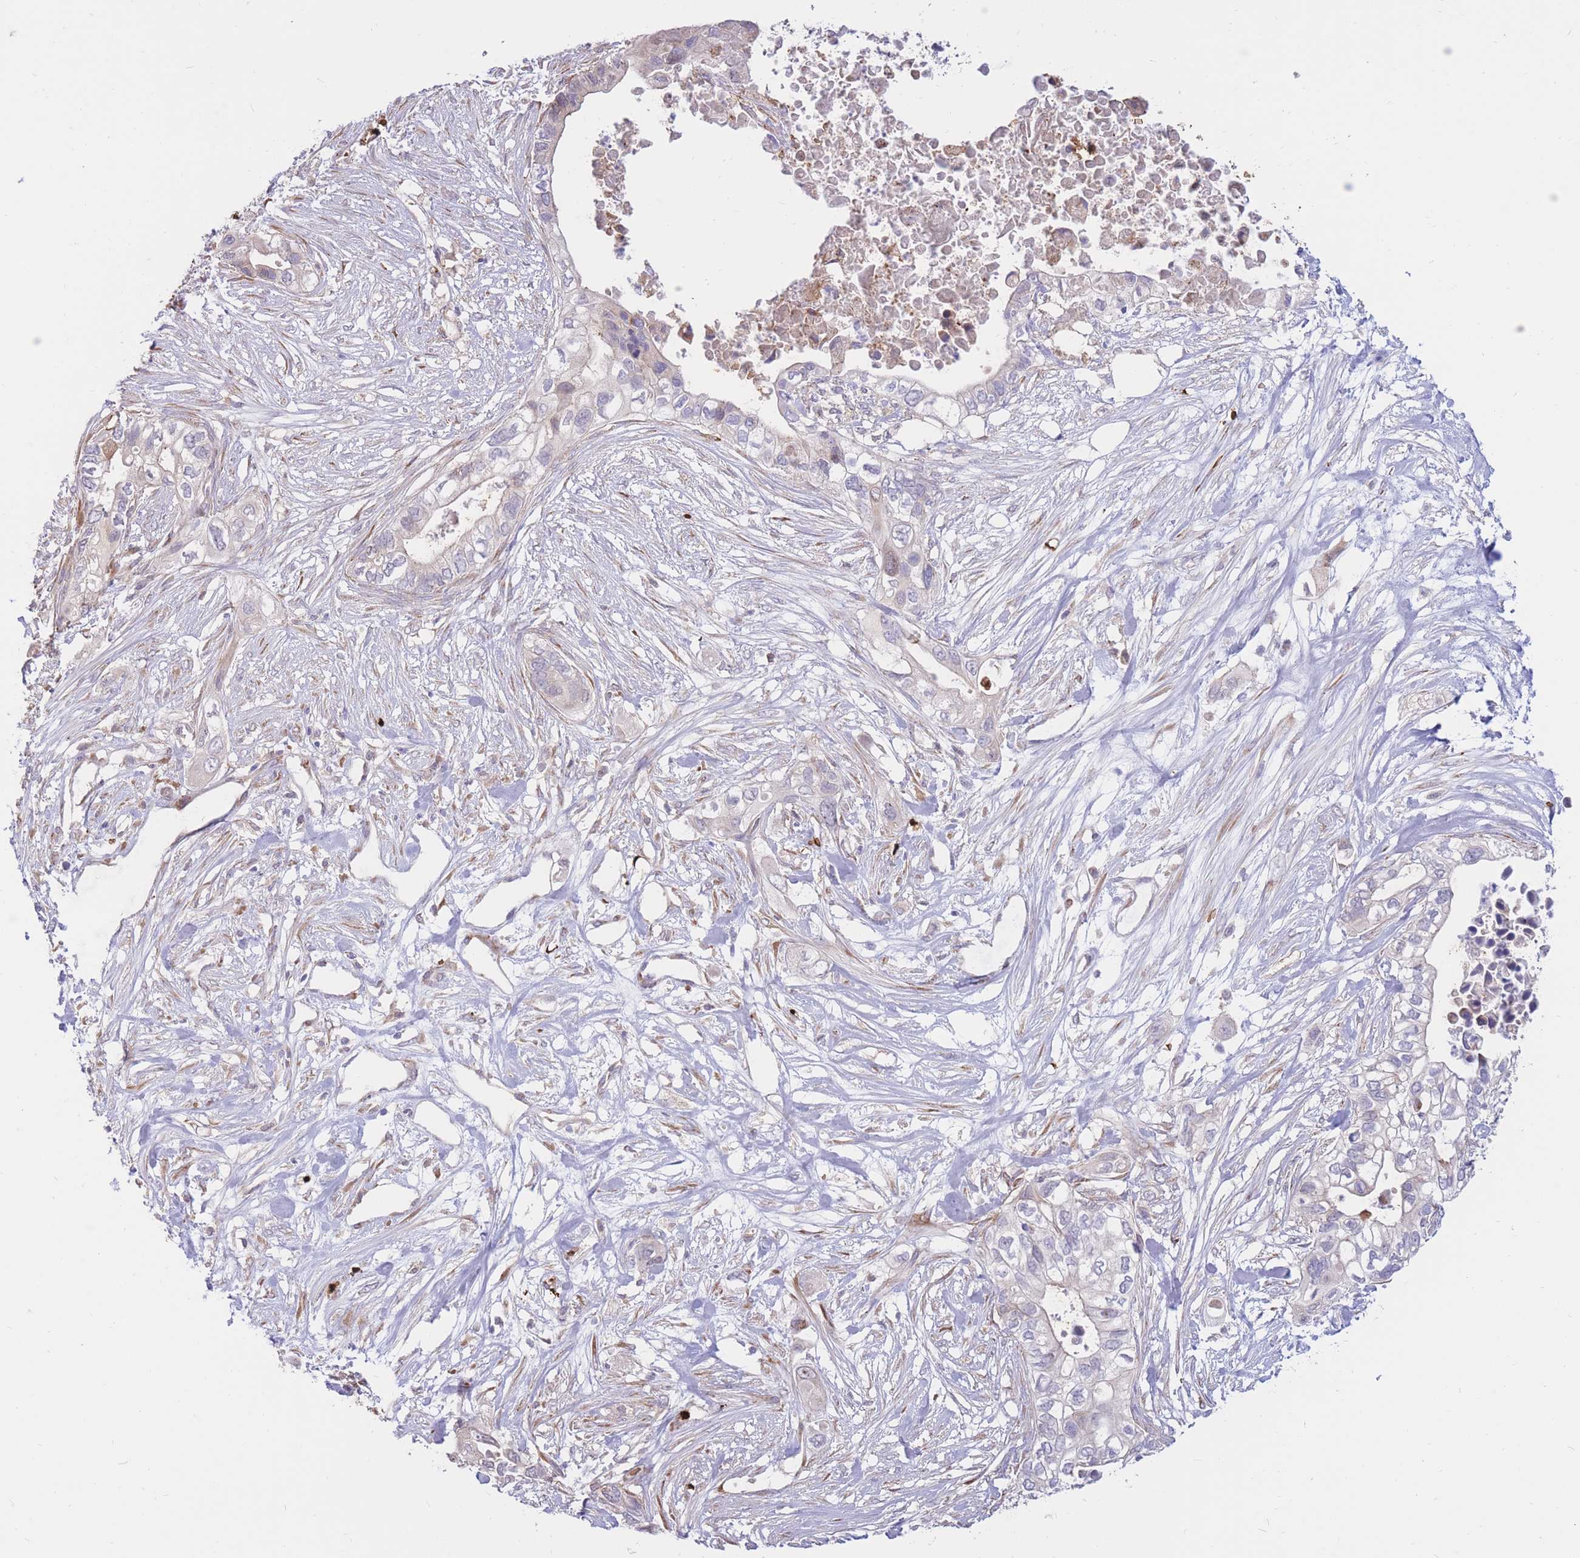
{"staining": {"intensity": "negative", "quantity": "none", "location": "none"}, "tissue": "pancreatic cancer", "cell_type": "Tumor cells", "image_type": "cancer", "snomed": [{"axis": "morphology", "description": "Adenocarcinoma, NOS"}, {"axis": "topography", "description": "Pancreas"}], "caption": "A high-resolution micrograph shows immunohistochemistry staining of pancreatic cancer (adenocarcinoma), which demonstrates no significant staining in tumor cells.", "gene": "ATP10D", "patient": {"sex": "female", "age": 63}}